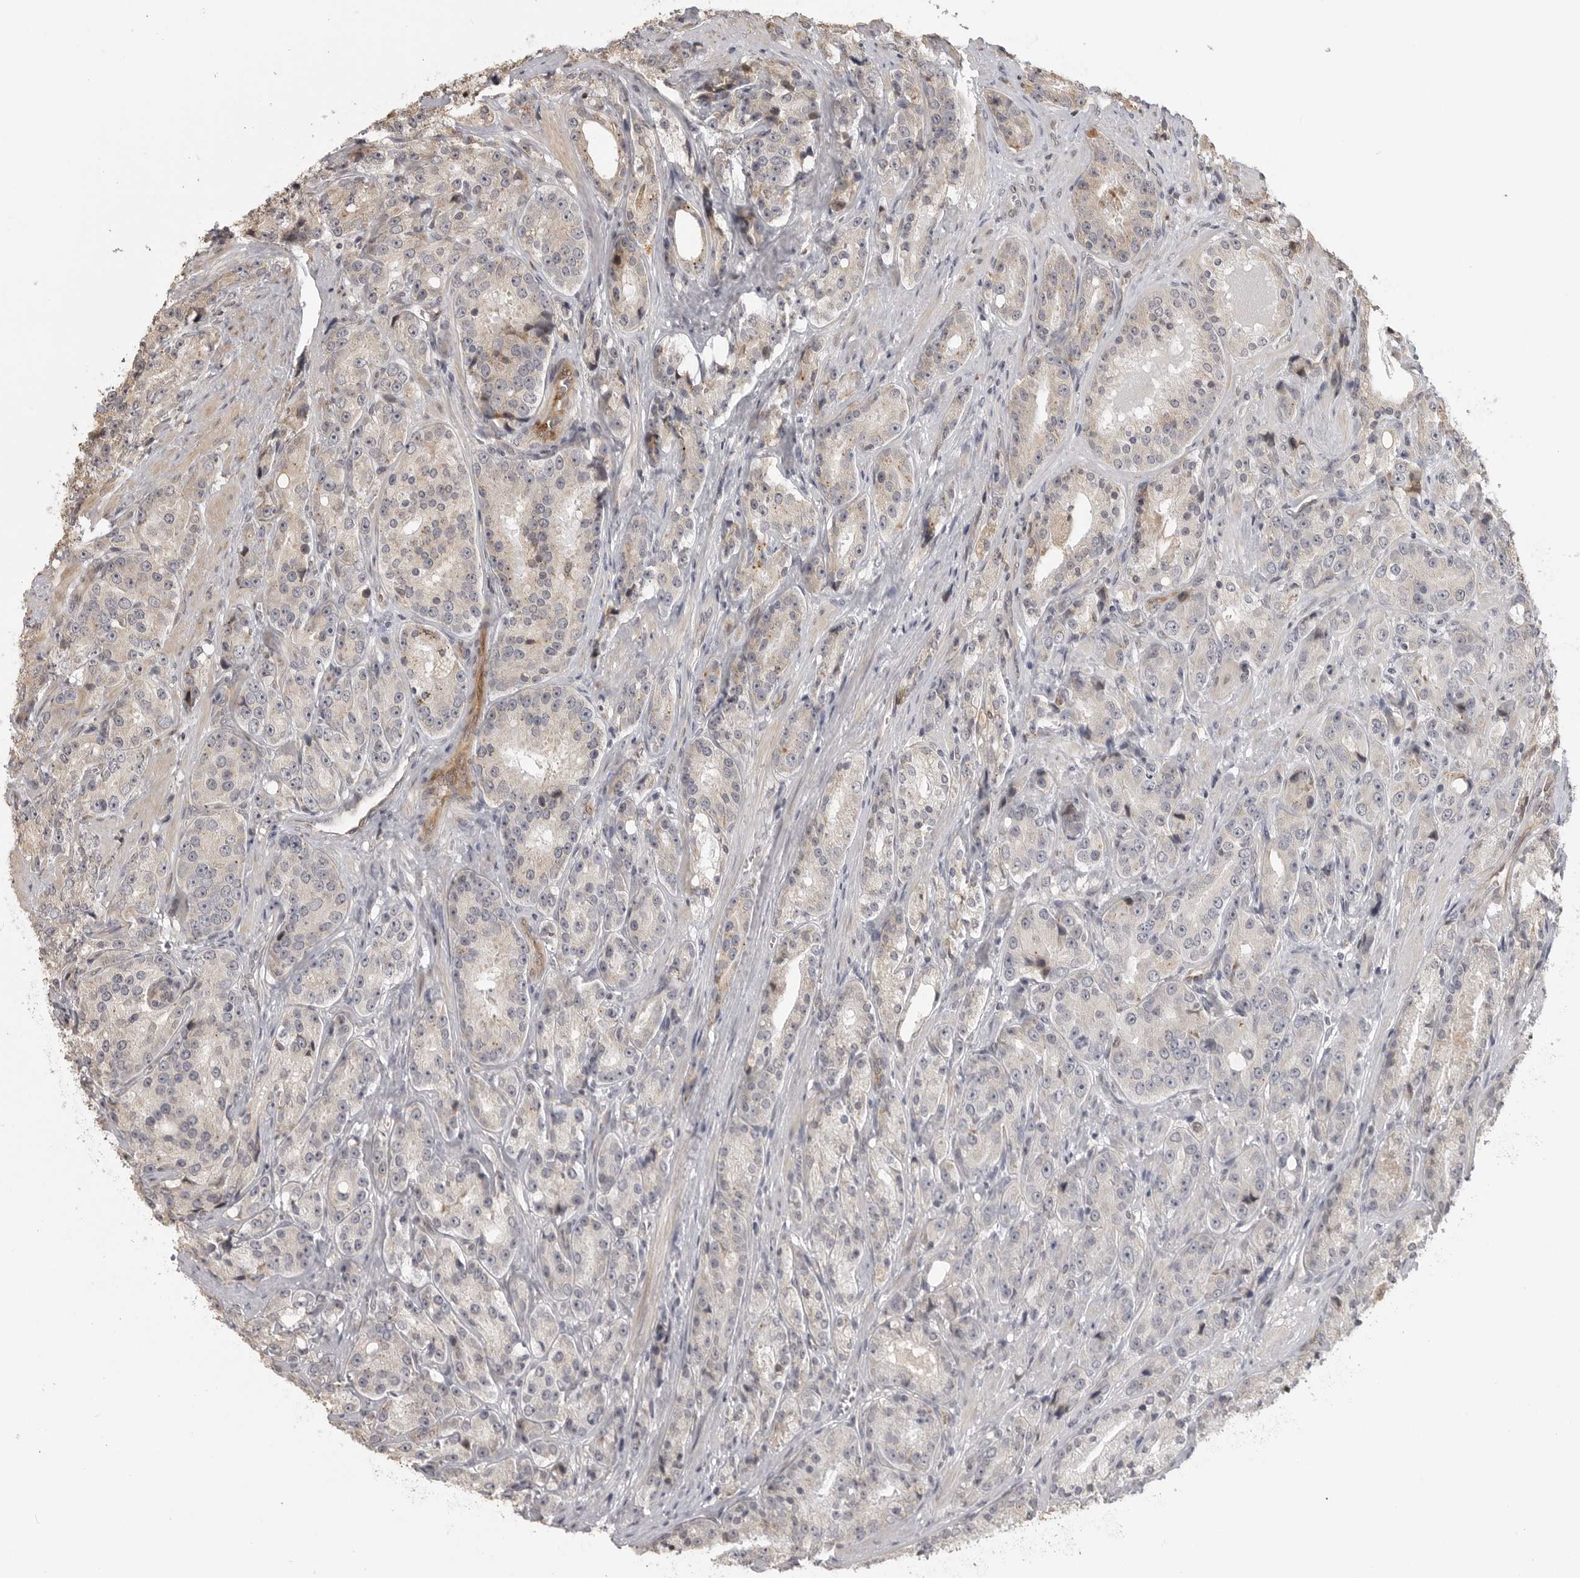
{"staining": {"intensity": "negative", "quantity": "none", "location": "none"}, "tissue": "prostate cancer", "cell_type": "Tumor cells", "image_type": "cancer", "snomed": [{"axis": "morphology", "description": "Adenocarcinoma, High grade"}, {"axis": "topography", "description": "Prostate"}], "caption": "Tumor cells are negative for protein expression in human prostate high-grade adenocarcinoma. The staining is performed using DAB (3,3'-diaminobenzidine) brown chromogen with nuclei counter-stained in using hematoxylin.", "gene": "IDO1", "patient": {"sex": "male", "age": 60}}